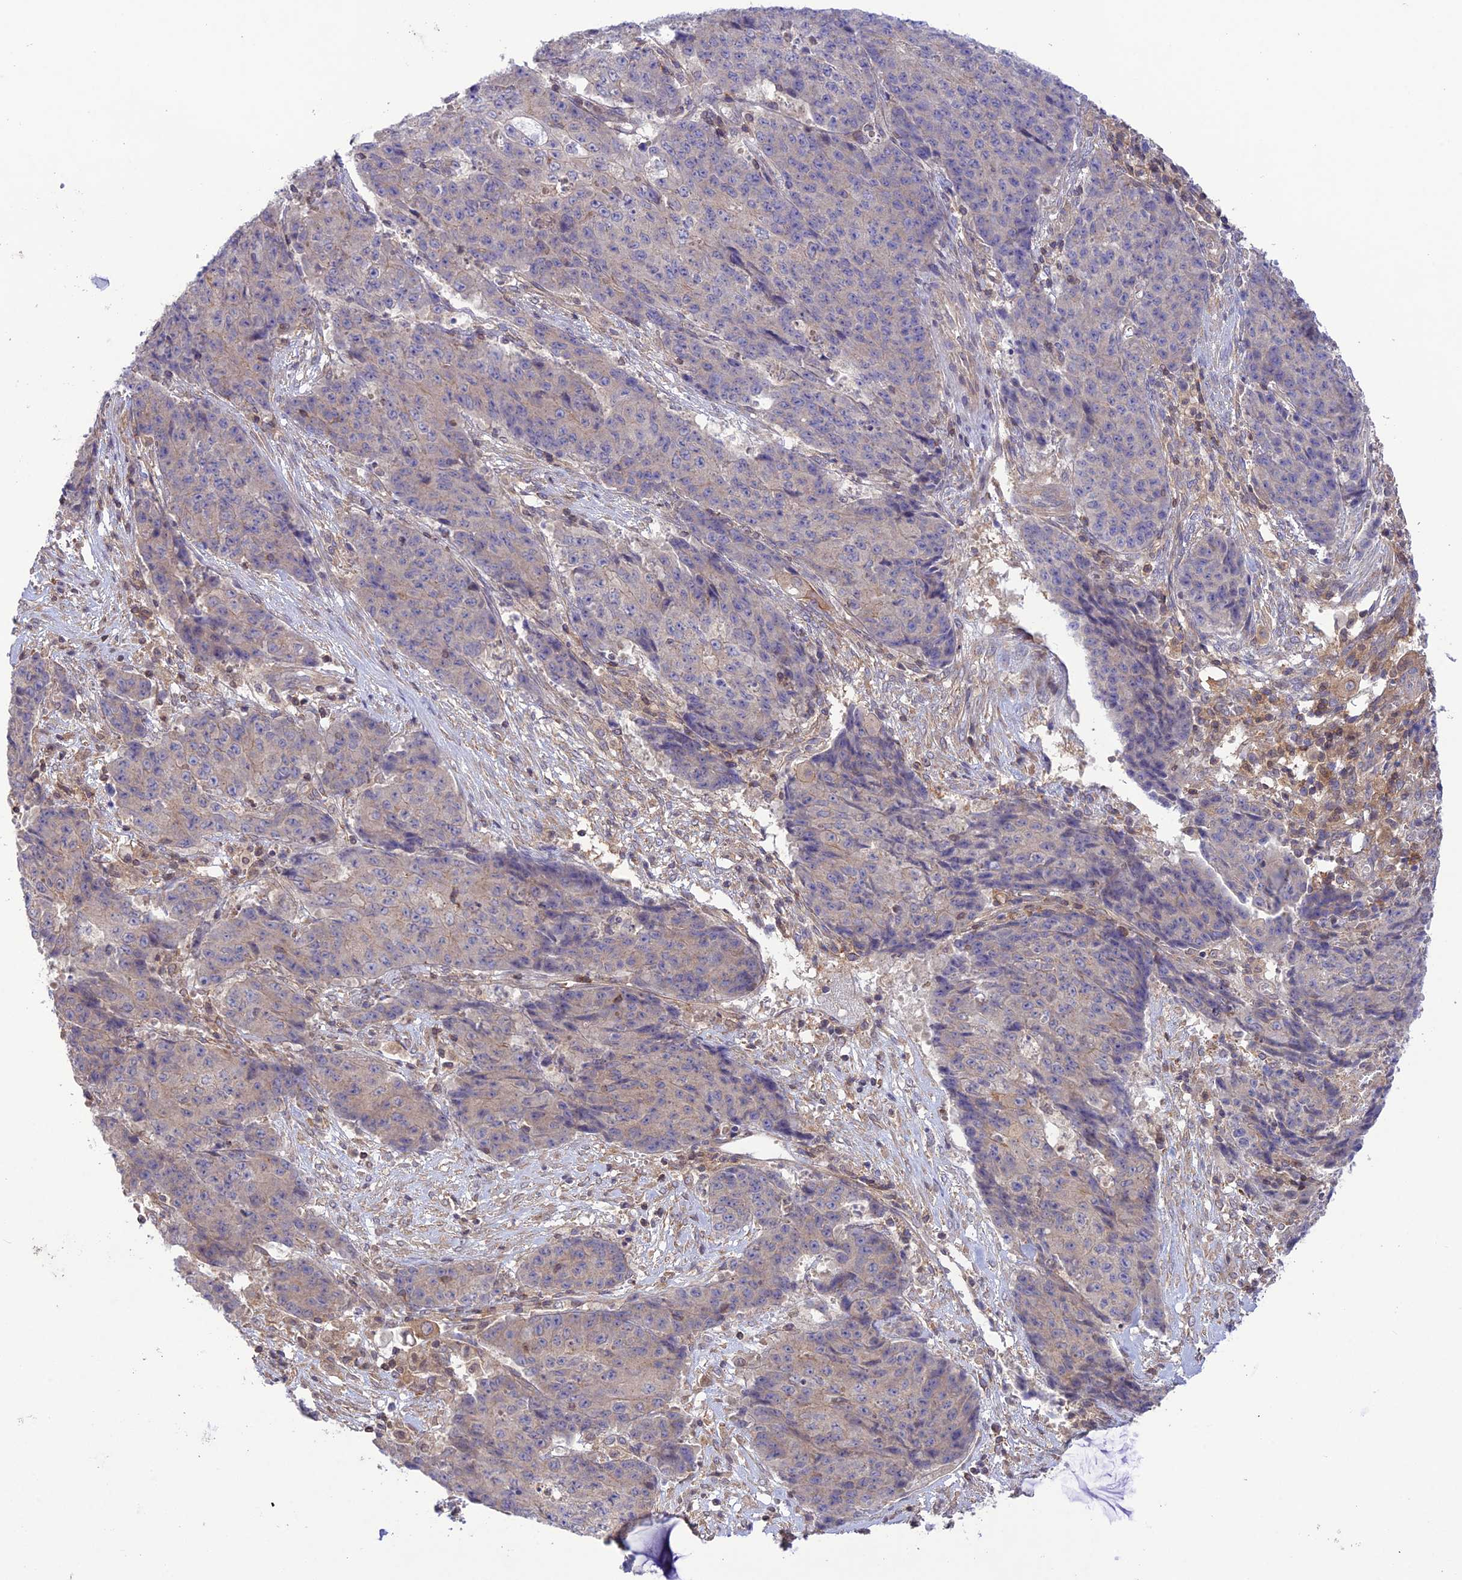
{"staining": {"intensity": "weak", "quantity": "<25%", "location": "cytoplasmic/membranous"}, "tissue": "ovarian cancer", "cell_type": "Tumor cells", "image_type": "cancer", "snomed": [{"axis": "morphology", "description": "Carcinoma, endometroid"}, {"axis": "topography", "description": "Ovary"}], "caption": "This image is of ovarian cancer (endometroid carcinoma) stained with immunohistochemistry (IHC) to label a protein in brown with the nuclei are counter-stained blue. There is no positivity in tumor cells.", "gene": "FCHSD1", "patient": {"sex": "female", "age": 42}}